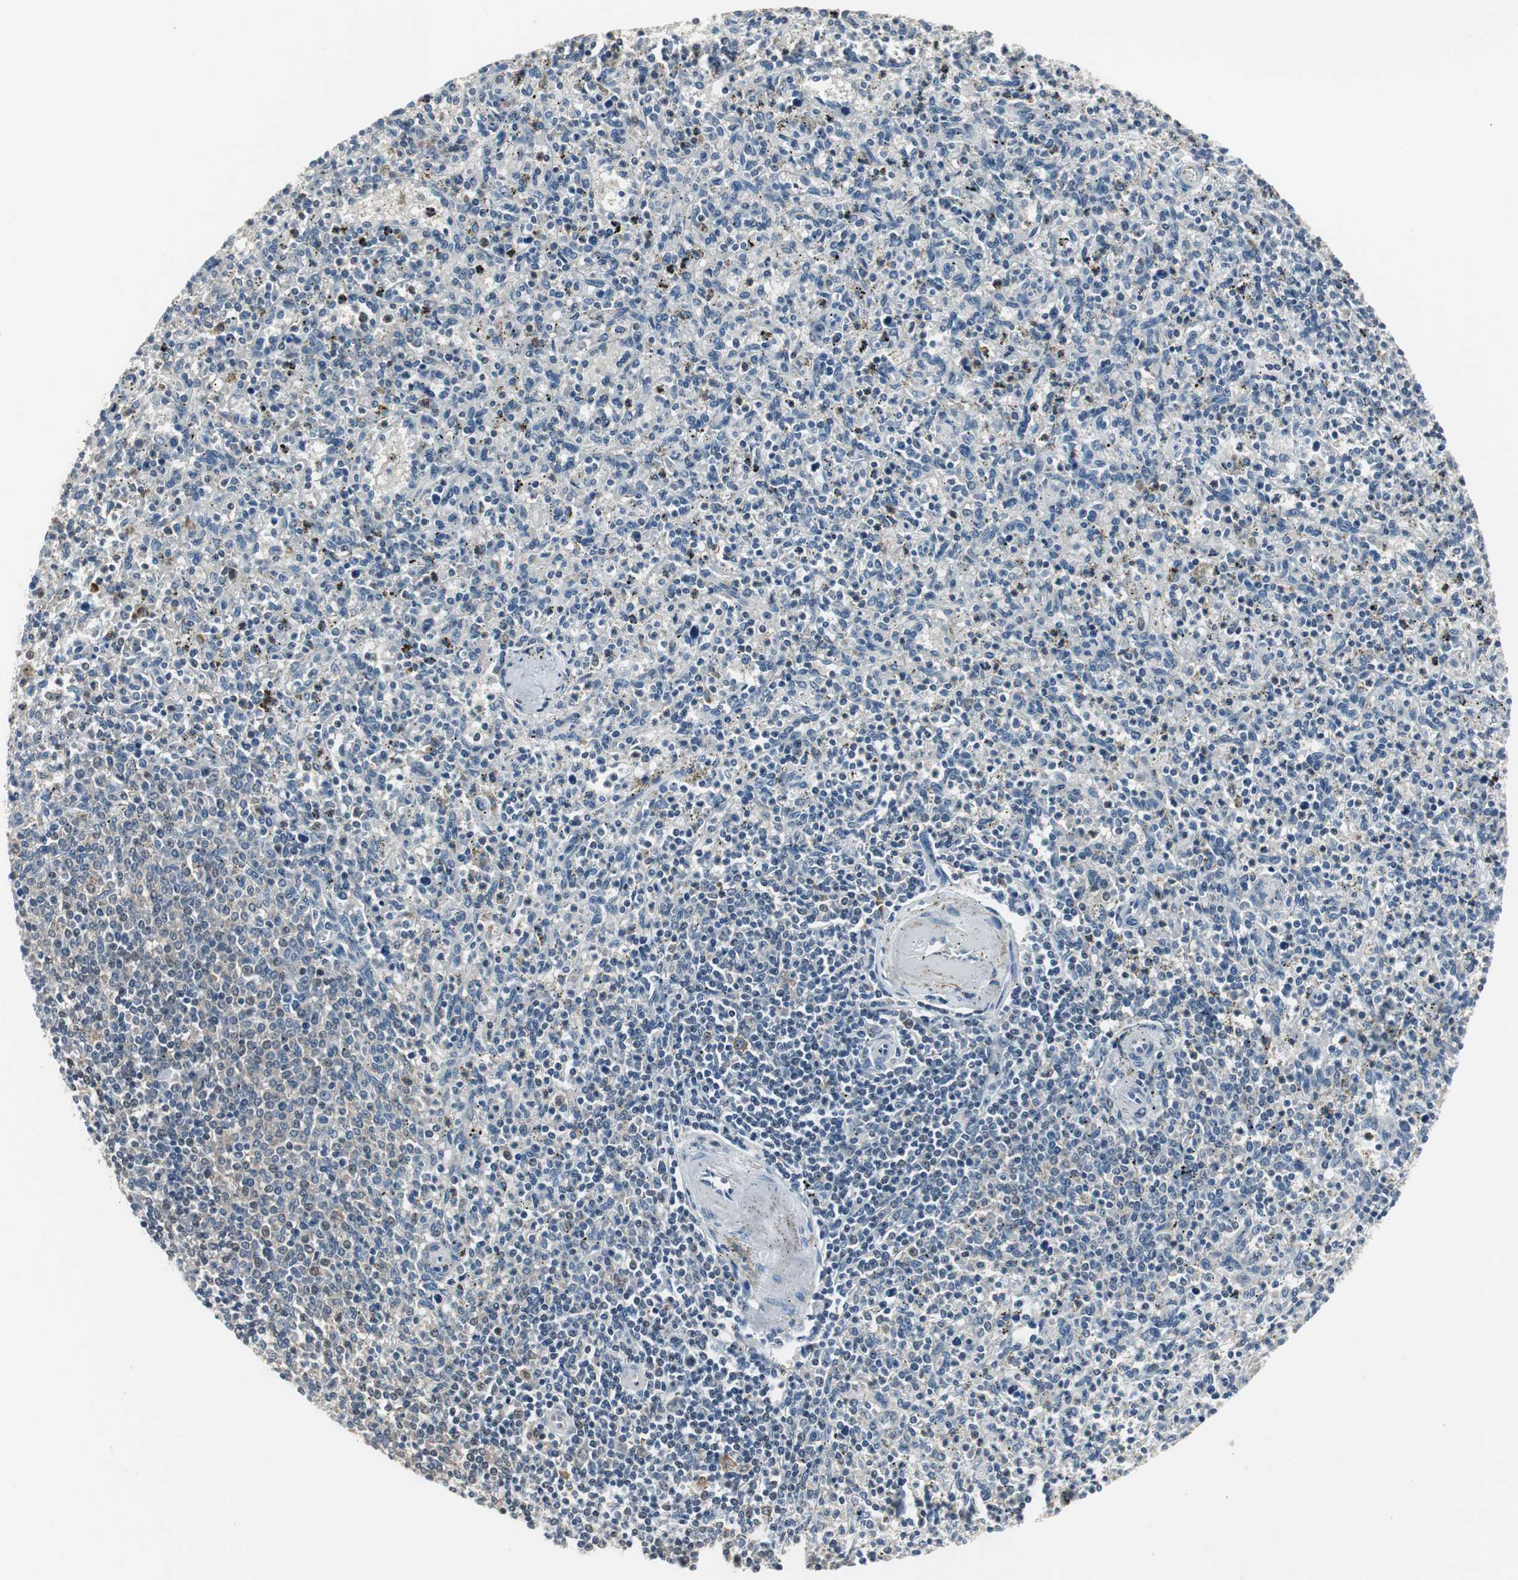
{"staining": {"intensity": "weak", "quantity": "<25%", "location": "cytoplasmic/membranous"}, "tissue": "spleen", "cell_type": "Cells in red pulp", "image_type": "normal", "snomed": [{"axis": "morphology", "description": "Normal tissue, NOS"}, {"axis": "topography", "description": "Spleen"}], "caption": "This is an immunohistochemistry histopathology image of benign spleen. There is no expression in cells in red pulp.", "gene": "CCT5", "patient": {"sex": "male", "age": 72}}